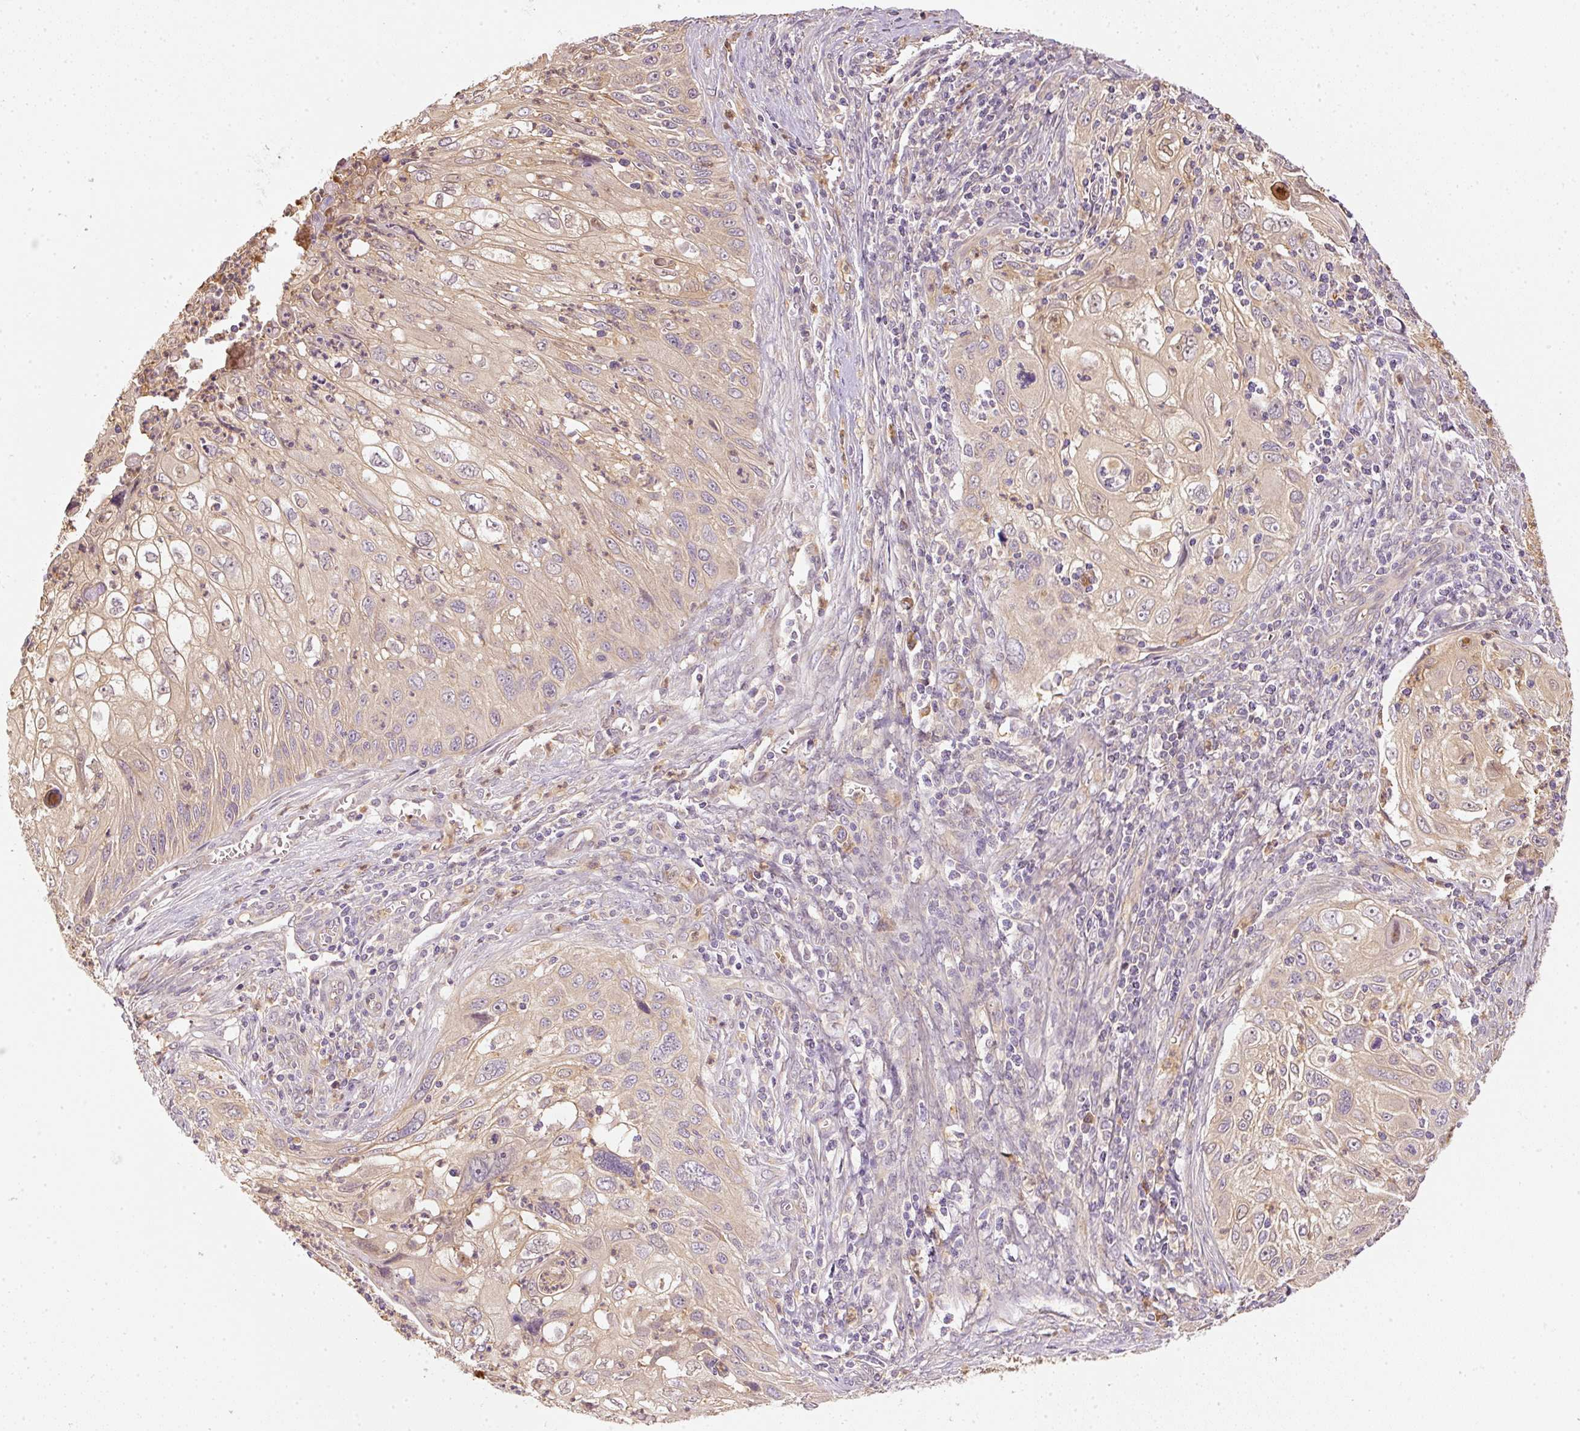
{"staining": {"intensity": "weak", "quantity": "25%-75%", "location": "cytoplasmic/membranous"}, "tissue": "cervical cancer", "cell_type": "Tumor cells", "image_type": "cancer", "snomed": [{"axis": "morphology", "description": "Squamous cell carcinoma, NOS"}, {"axis": "topography", "description": "Cervix"}], "caption": "Tumor cells reveal low levels of weak cytoplasmic/membranous positivity in about 25%-75% of cells in human cervical cancer. Nuclei are stained in blue.", "gene": "CTTNBP2", "patient": {"sex": "female", "age": 70}}